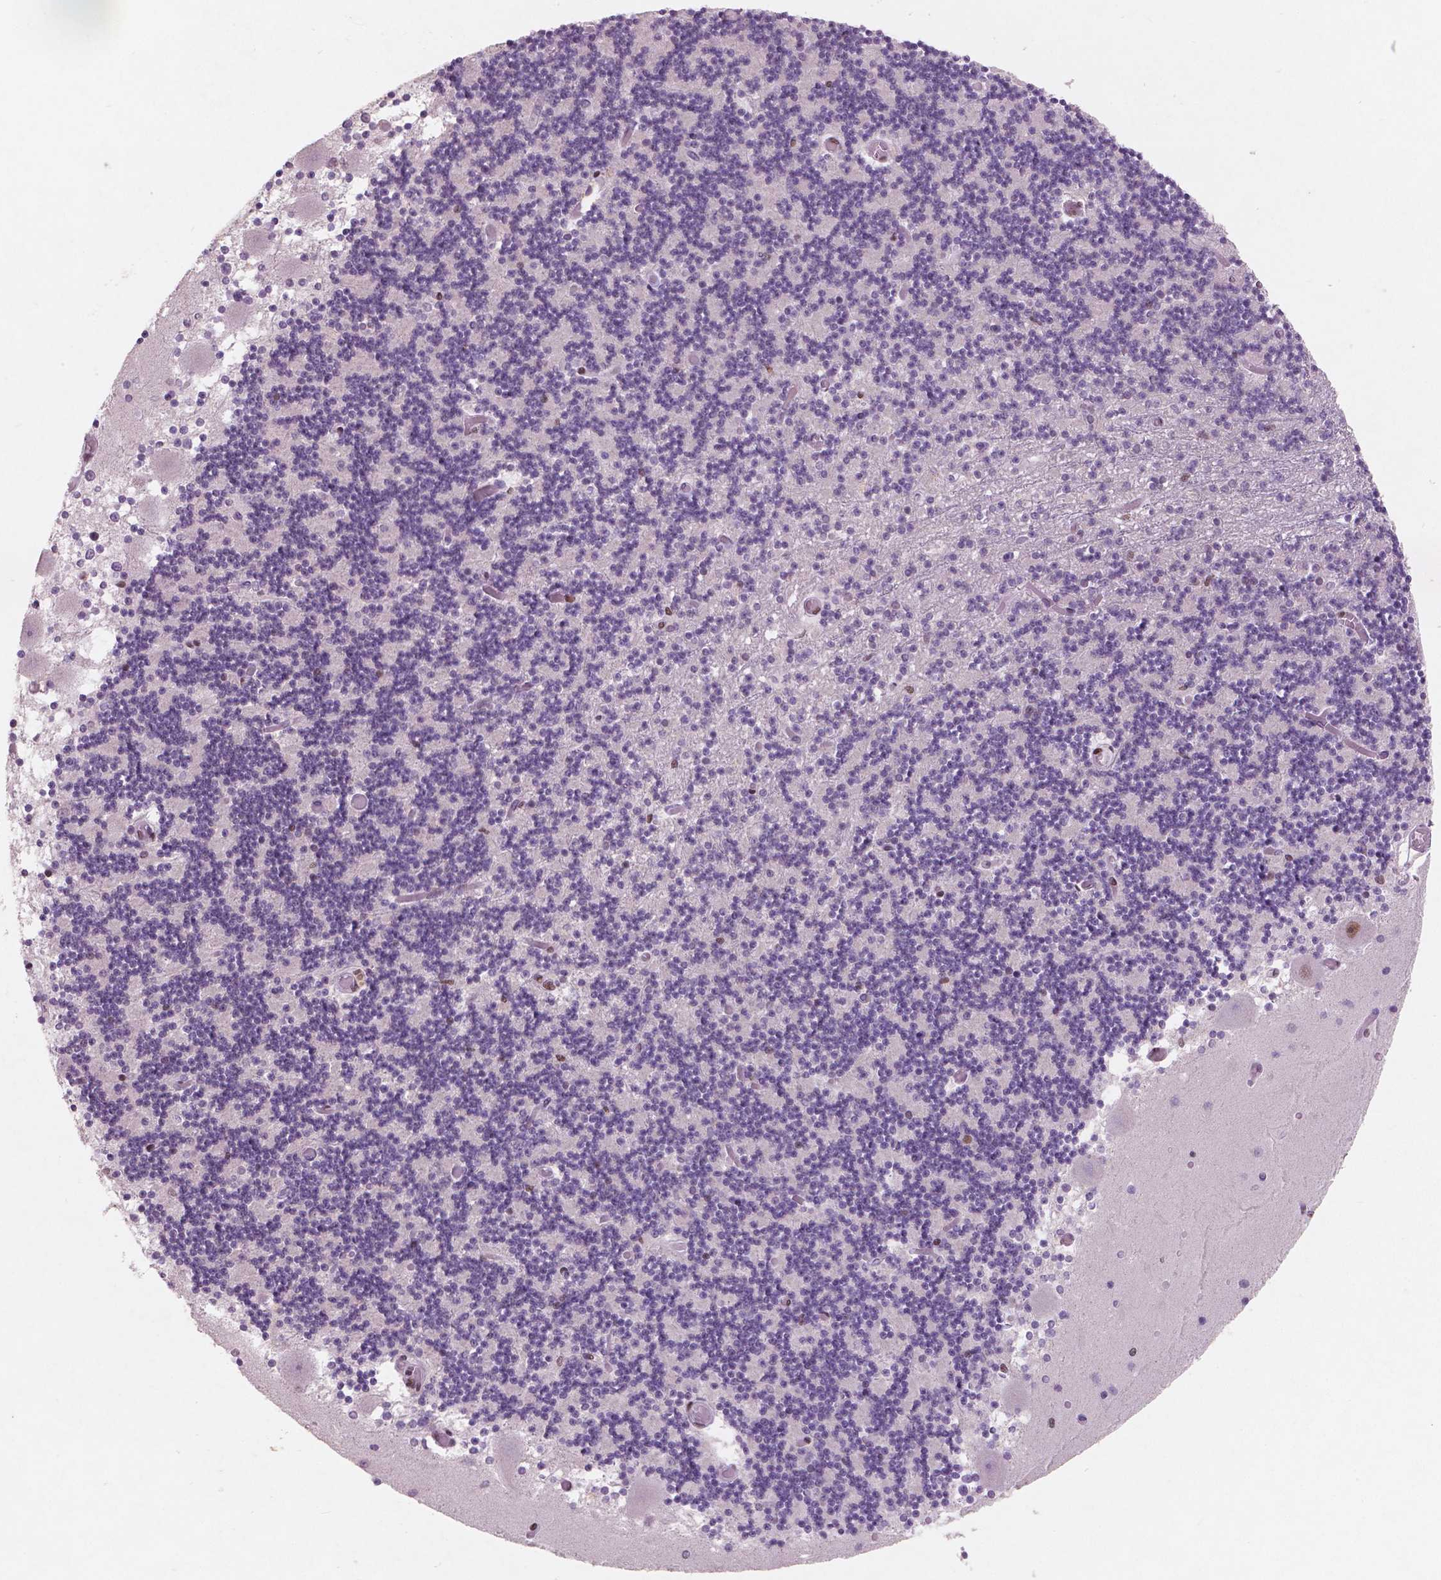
{"staining": {"intensity": "moderate", "quantity": "25%-75%", "location": "nuclear"}, "tissue": "cerebellum", "cell_type": "Cells in granular layer", "image_type": "normal", "snomed": [{"axis": "morphology", "description": "Normal tissue, NOS"}, {"axis": "topography", "description": "Cerebellum"}], "caption": "Immunohistochemistry (IHC) micrograph of unremarkable cerebellum: human cerebellum stained using IHC shows medium levels of moderate protein expression localized specifically in the nuclear of cells in granular layer, appearing as a nuclear brown color.", "gene": "BRD4", "patient": {"sex": "female", "age": 28}}